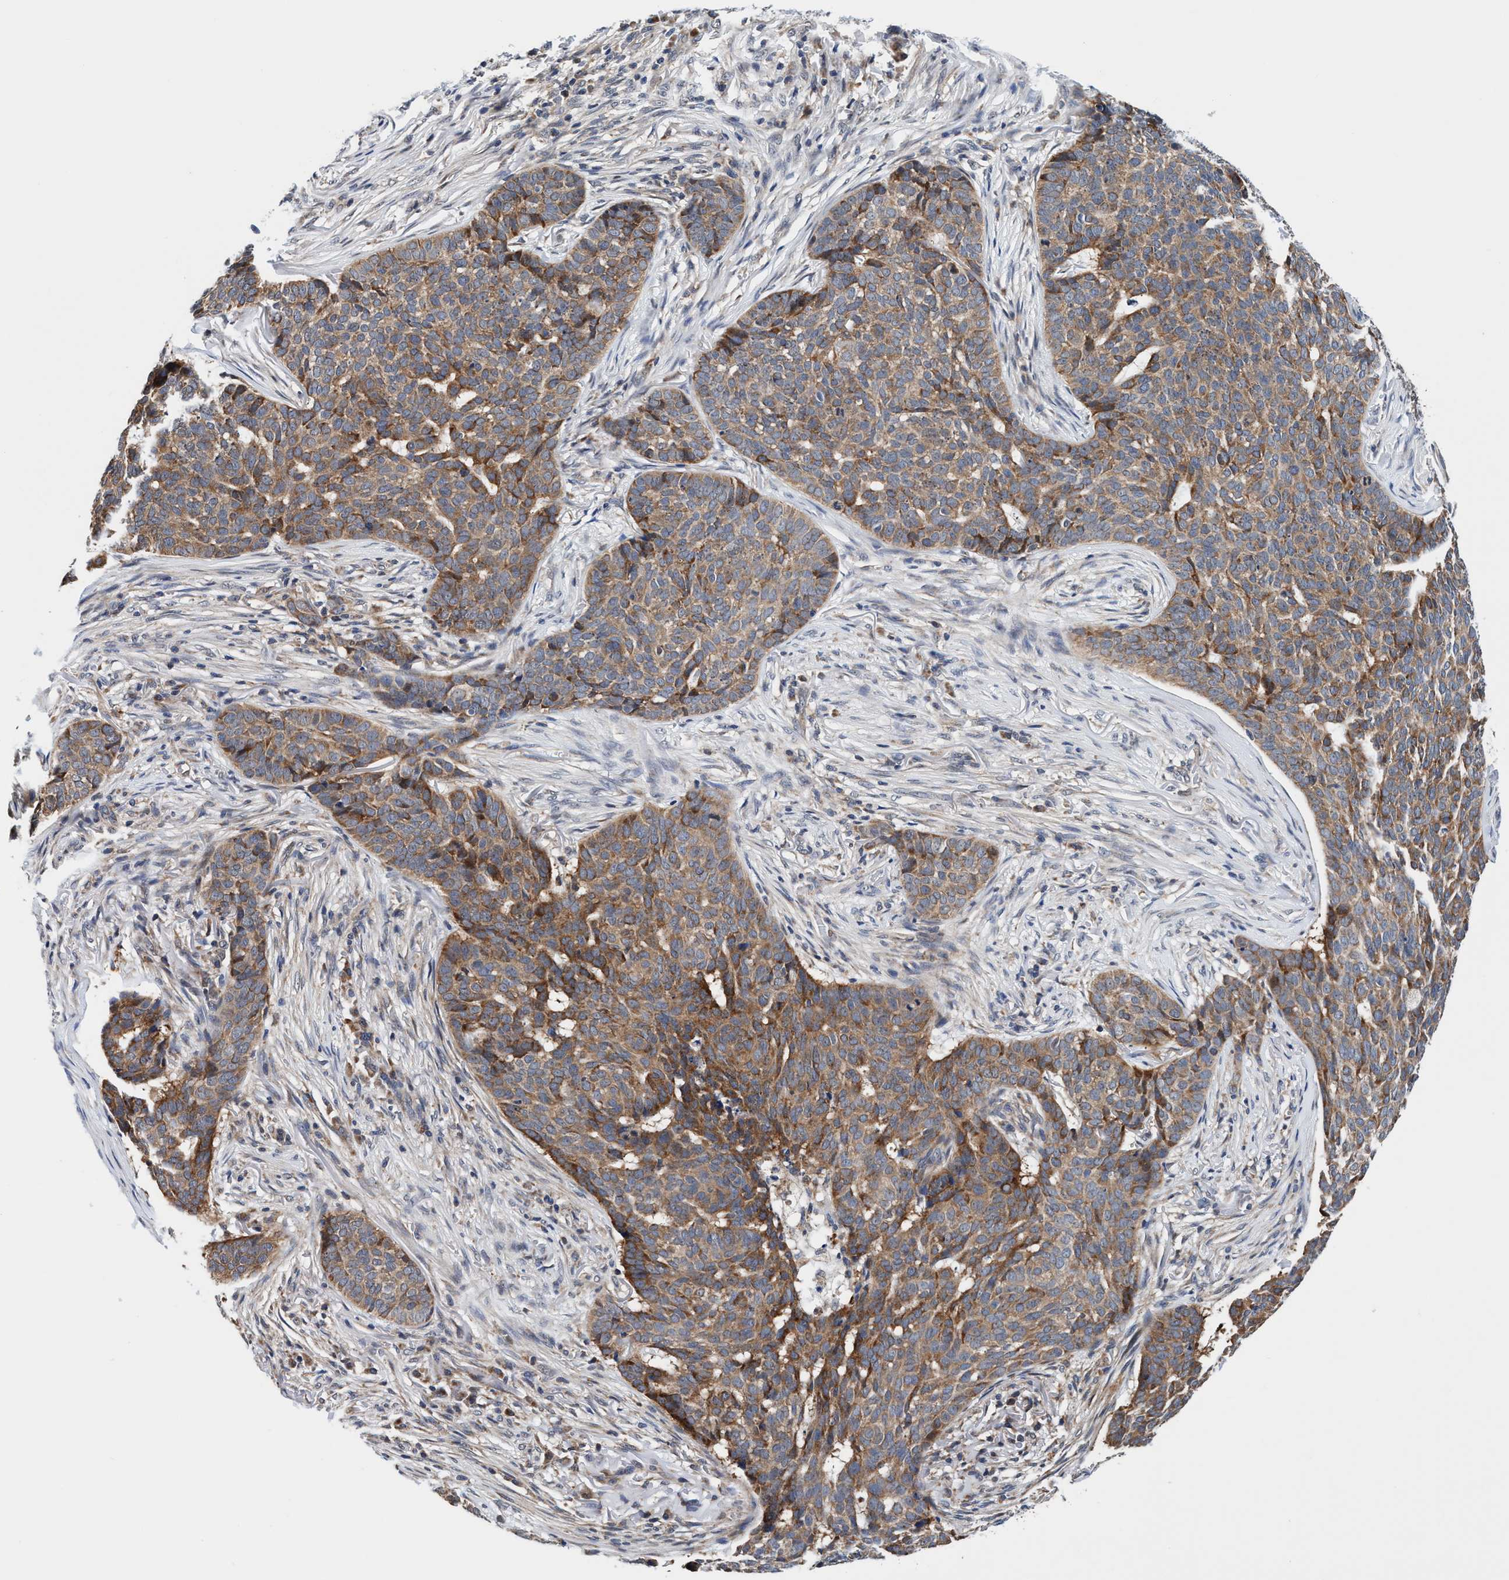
{"staining": {"intensity": "moderate", "quantity": ">75%", "location": "cytoplasmic/membranous"}, "tissue": "skin cancer", "cell_type": "Tumor cells", "image_type": "cancer", "snomed": [{"axis": "morphology", "description": "Basal cell carcinoma"}, {"axis": "topography", "description": "Skin"}], "caption": "Moderate cytoplasmic/membranous staining is present in about >75% of tumor cells in skin cancer (basal cell carcinoma).", "gene": "AGAP2", "patient": {"sex": "male", "age": 85}}